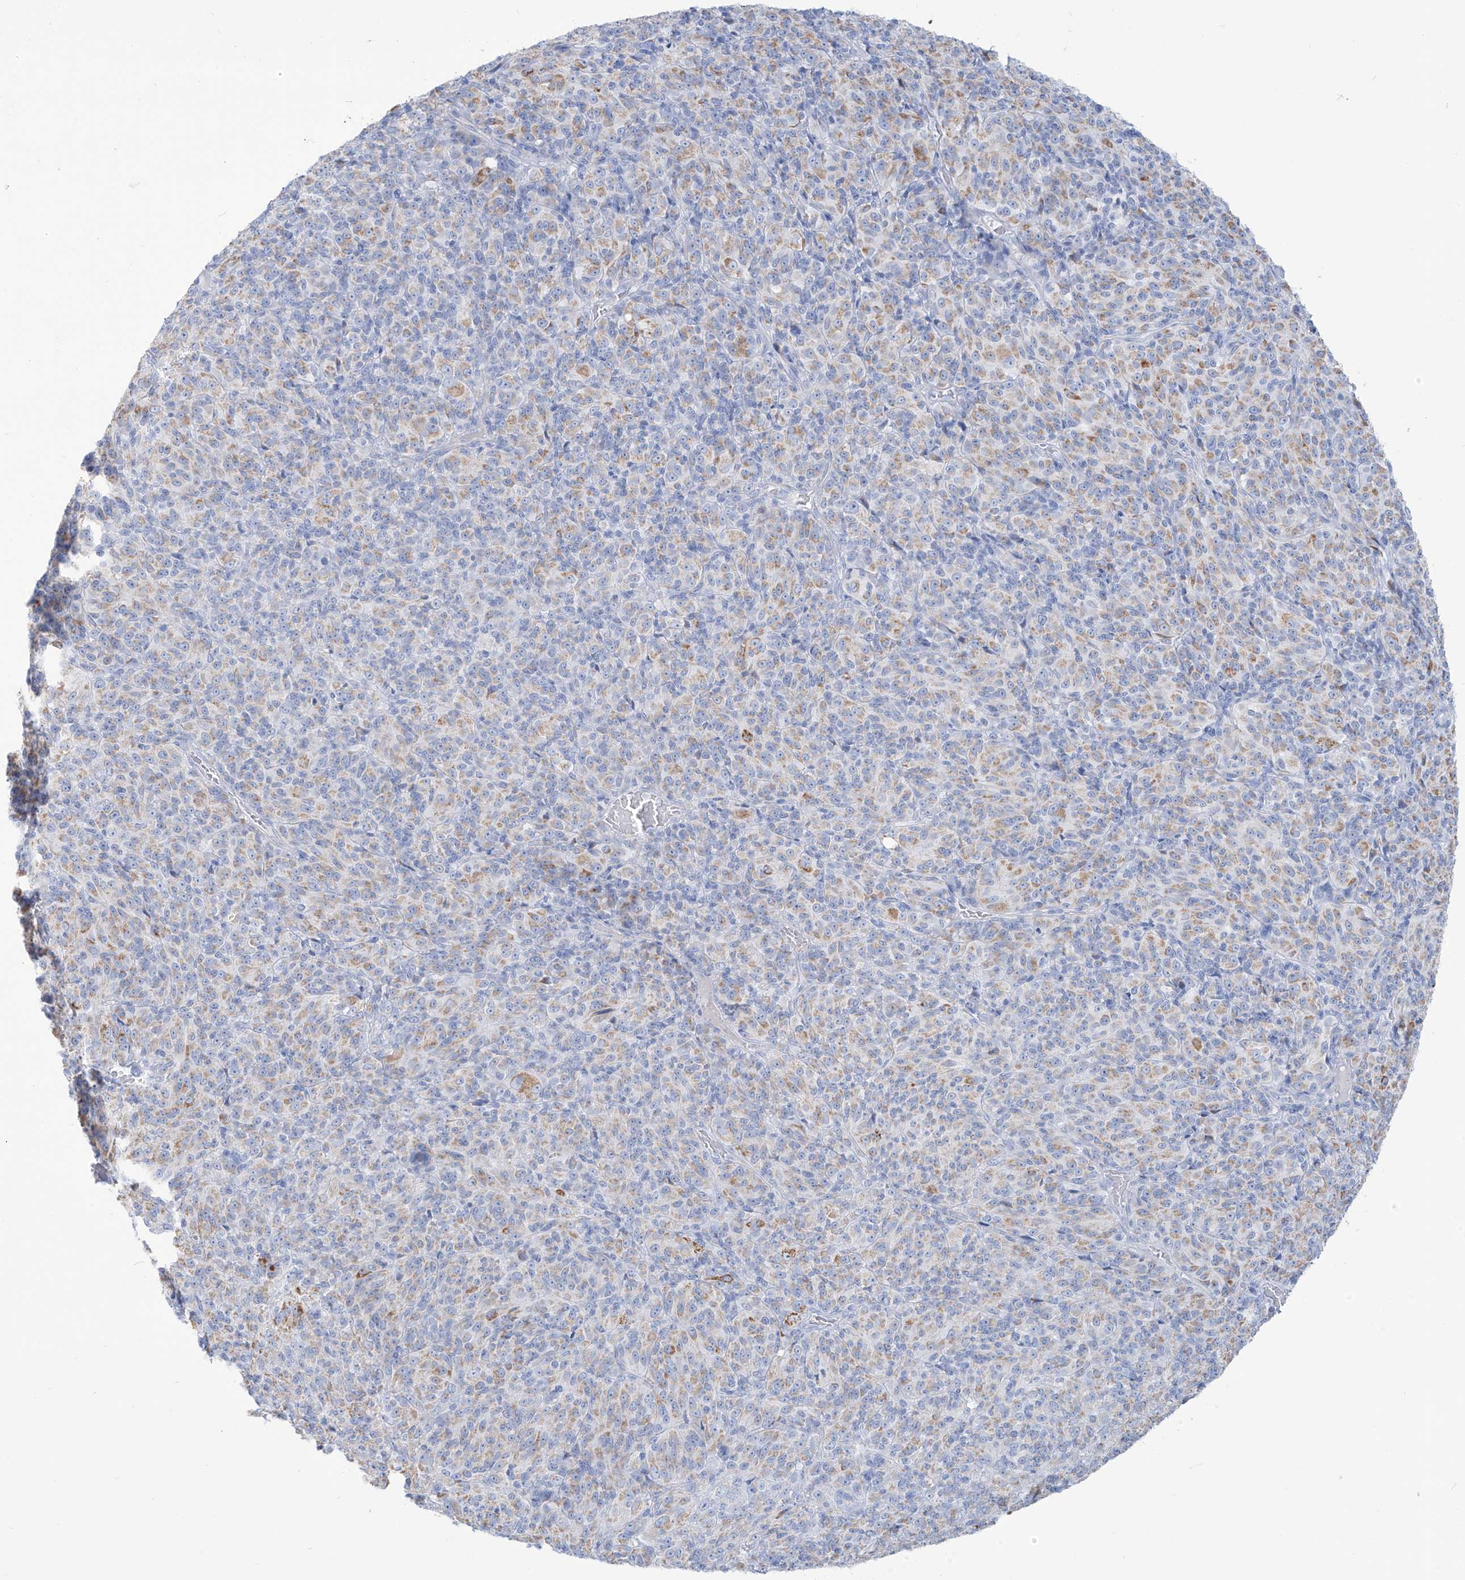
{"staining": {"intensity": "weak", "quantity": "25%-75%", "location": "cytoplasmic/membranous"}, "tissue": "melanoma", "cell_type": "Tumor cells", "image_type": "cancer", "snomed": [{"axis": "morphology", "description": "Malignant melanoma, Metastatic site"}, {"axis": "topography", "description": "Brain"}], "caption": "DAB immunohistochemical staining of human malignant melanoma (metastatic site) exhibits weak cytoplasmic/membranous protein expression in about 25%-75% of tumor cells.", "gene": "SLC26A3", "patient": {"sex": "female", "age": 56}}